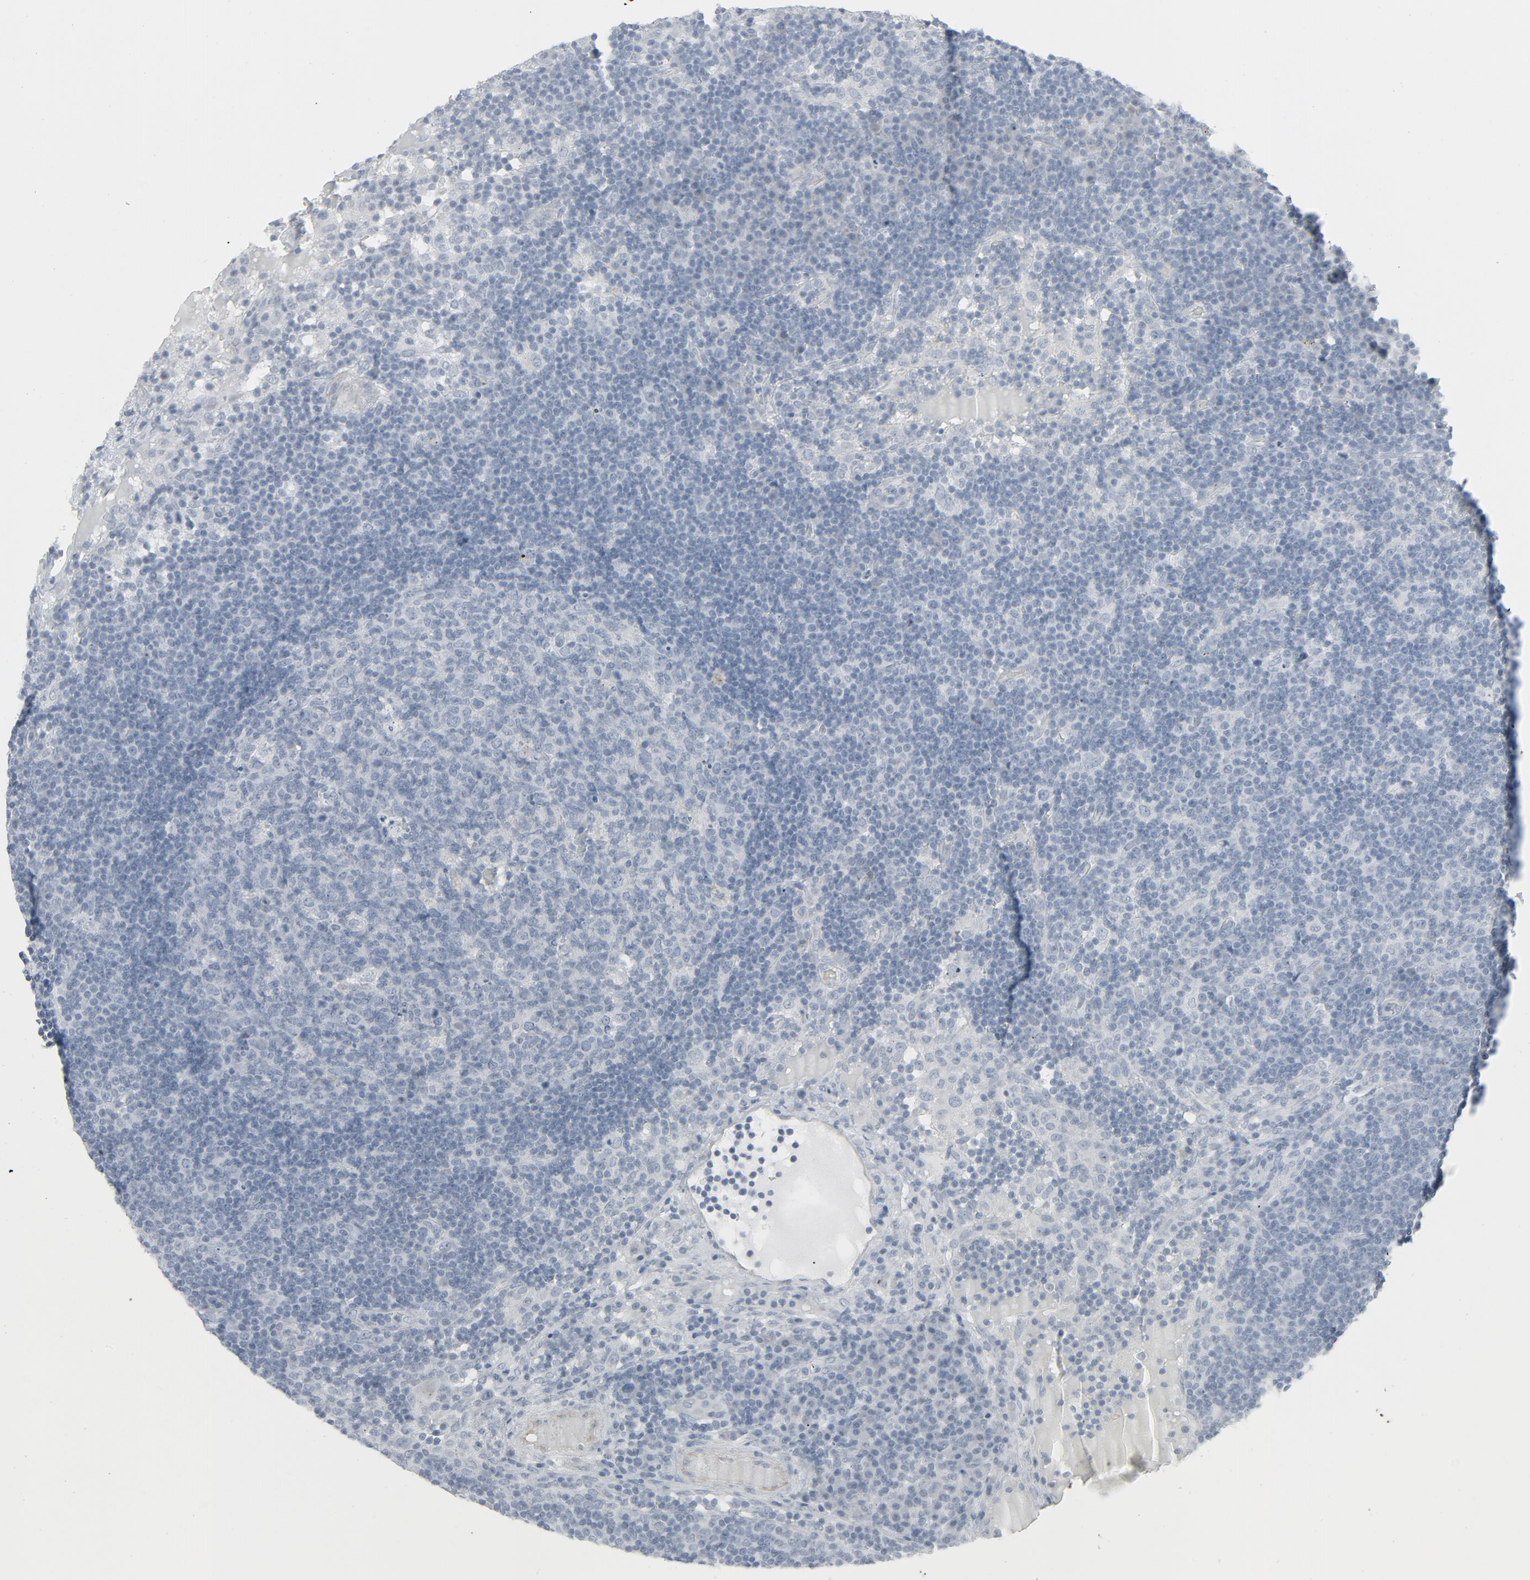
{"staining": {"intensity": "negative", "quantity": "none", "location": "none"}, "tissue": "lymph node", "cell_type": "Germinal center cells", "image_type": "normal", "snomed": [{"axis": "morphology", "description": "Normal tissue, NOS"}, {"axis": "morphology", "description": "Squamous cell carcinoma, metastatic, NOS"}, {"axis": "topography", "description": "Lymph node"}], "caption": "The image shows no significant staining in germinal center cells of lymph node.", "gene": "FGFR3", "patient": {"sex": "female", "age": 53}}